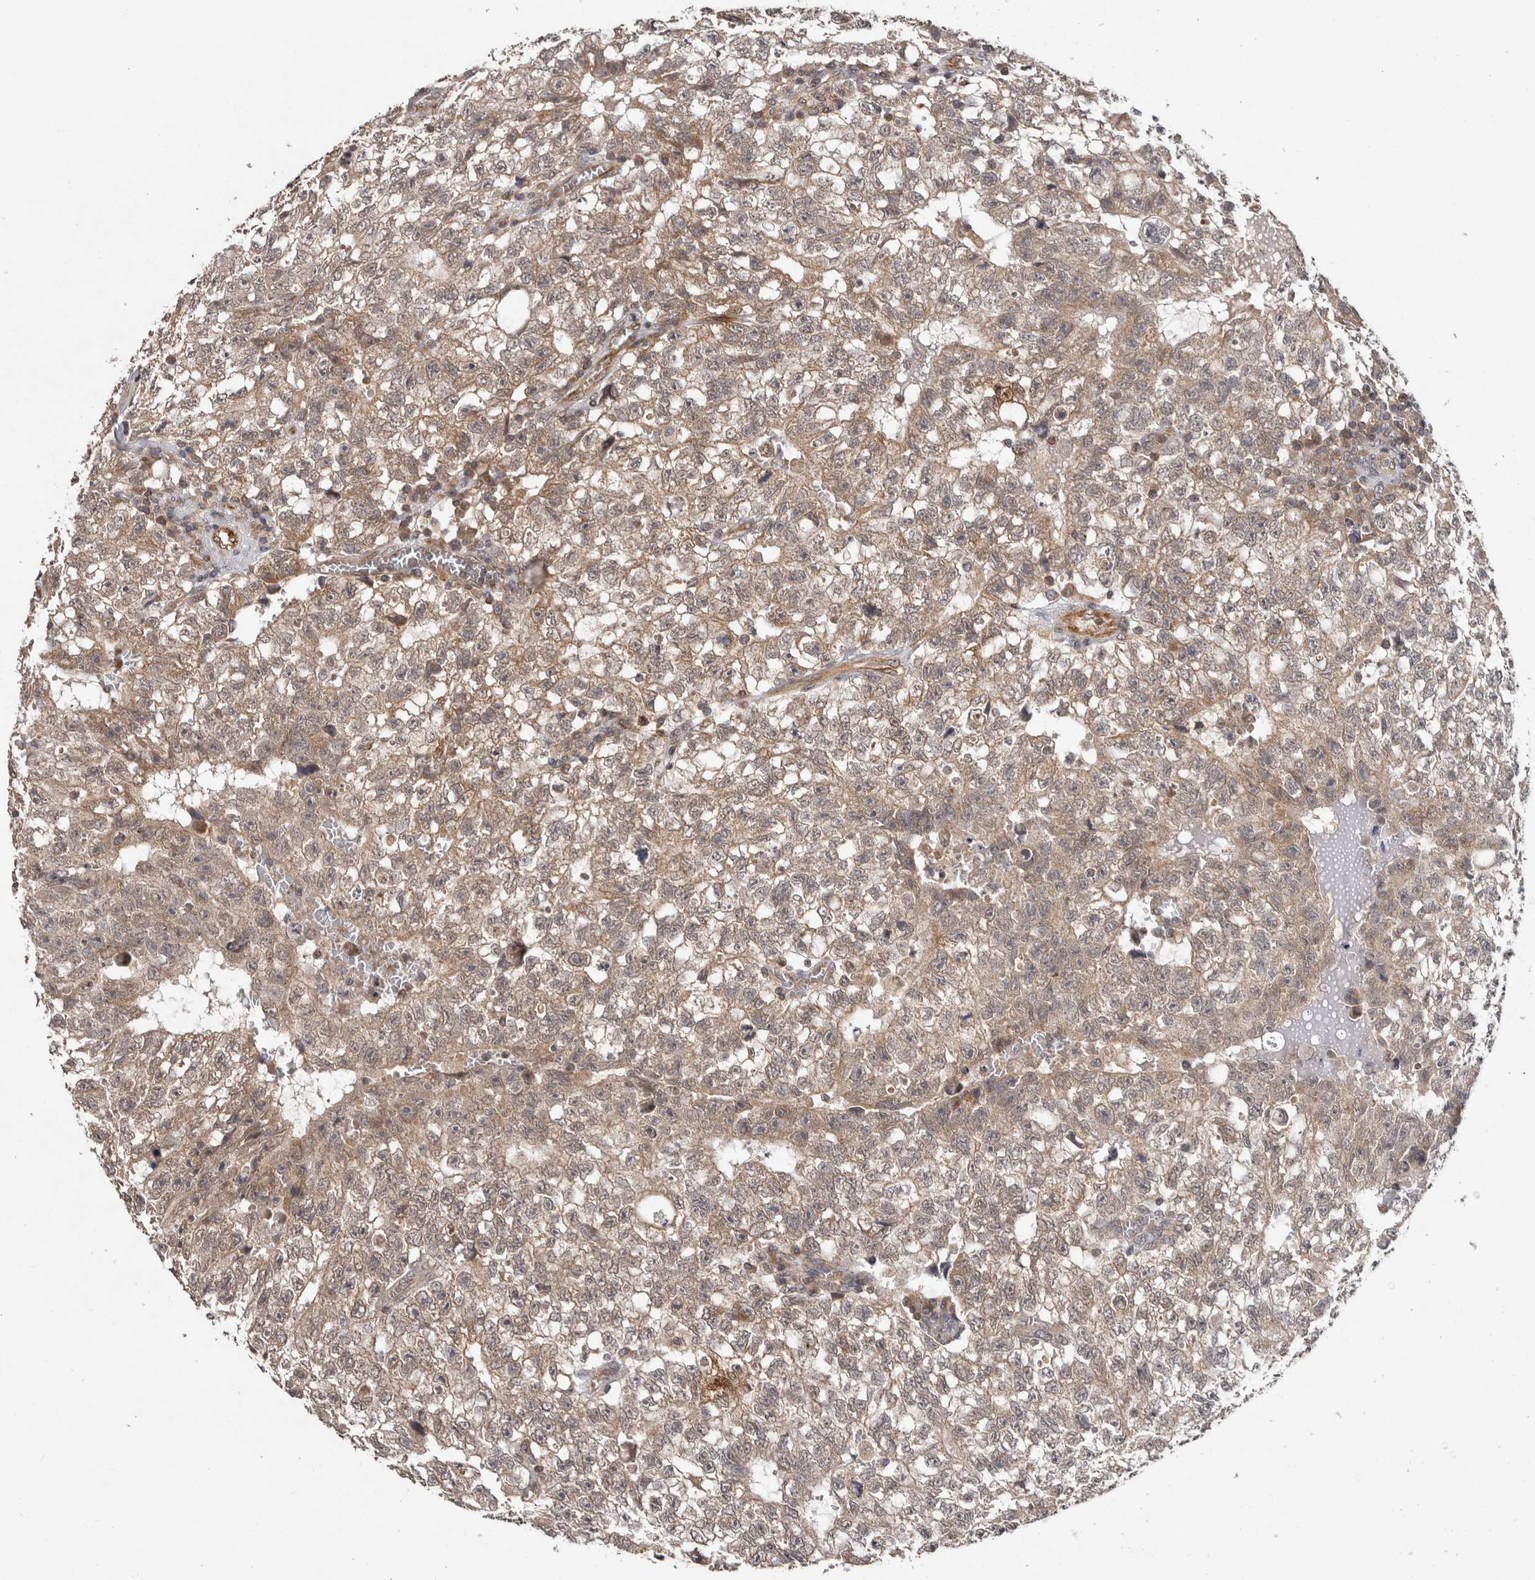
{"staining": {"intensity": "weak", "quantity": ">75%", "location": "cytoplasmic/membranous"}, "tissue": "testis cancer", "cell_type": "Tumor cells", "image_type": "cancer", "snomed": [{"axis": "morphology", "description": "Seminoma, NOS"}, {"axis": "morphology", "description": "Carcinoma, Embryonal, NOS"}, {"axis": "topography", "description": "Testis"}], "caption": "Embryonal carcinoma (testis) stained for a protein (brown) exhibits weak cytoplasmic/membranous positive expression in about >75% of tumor cells.", "gene": "HMOX2", "patient": {"sex": "male", "age": 38}}